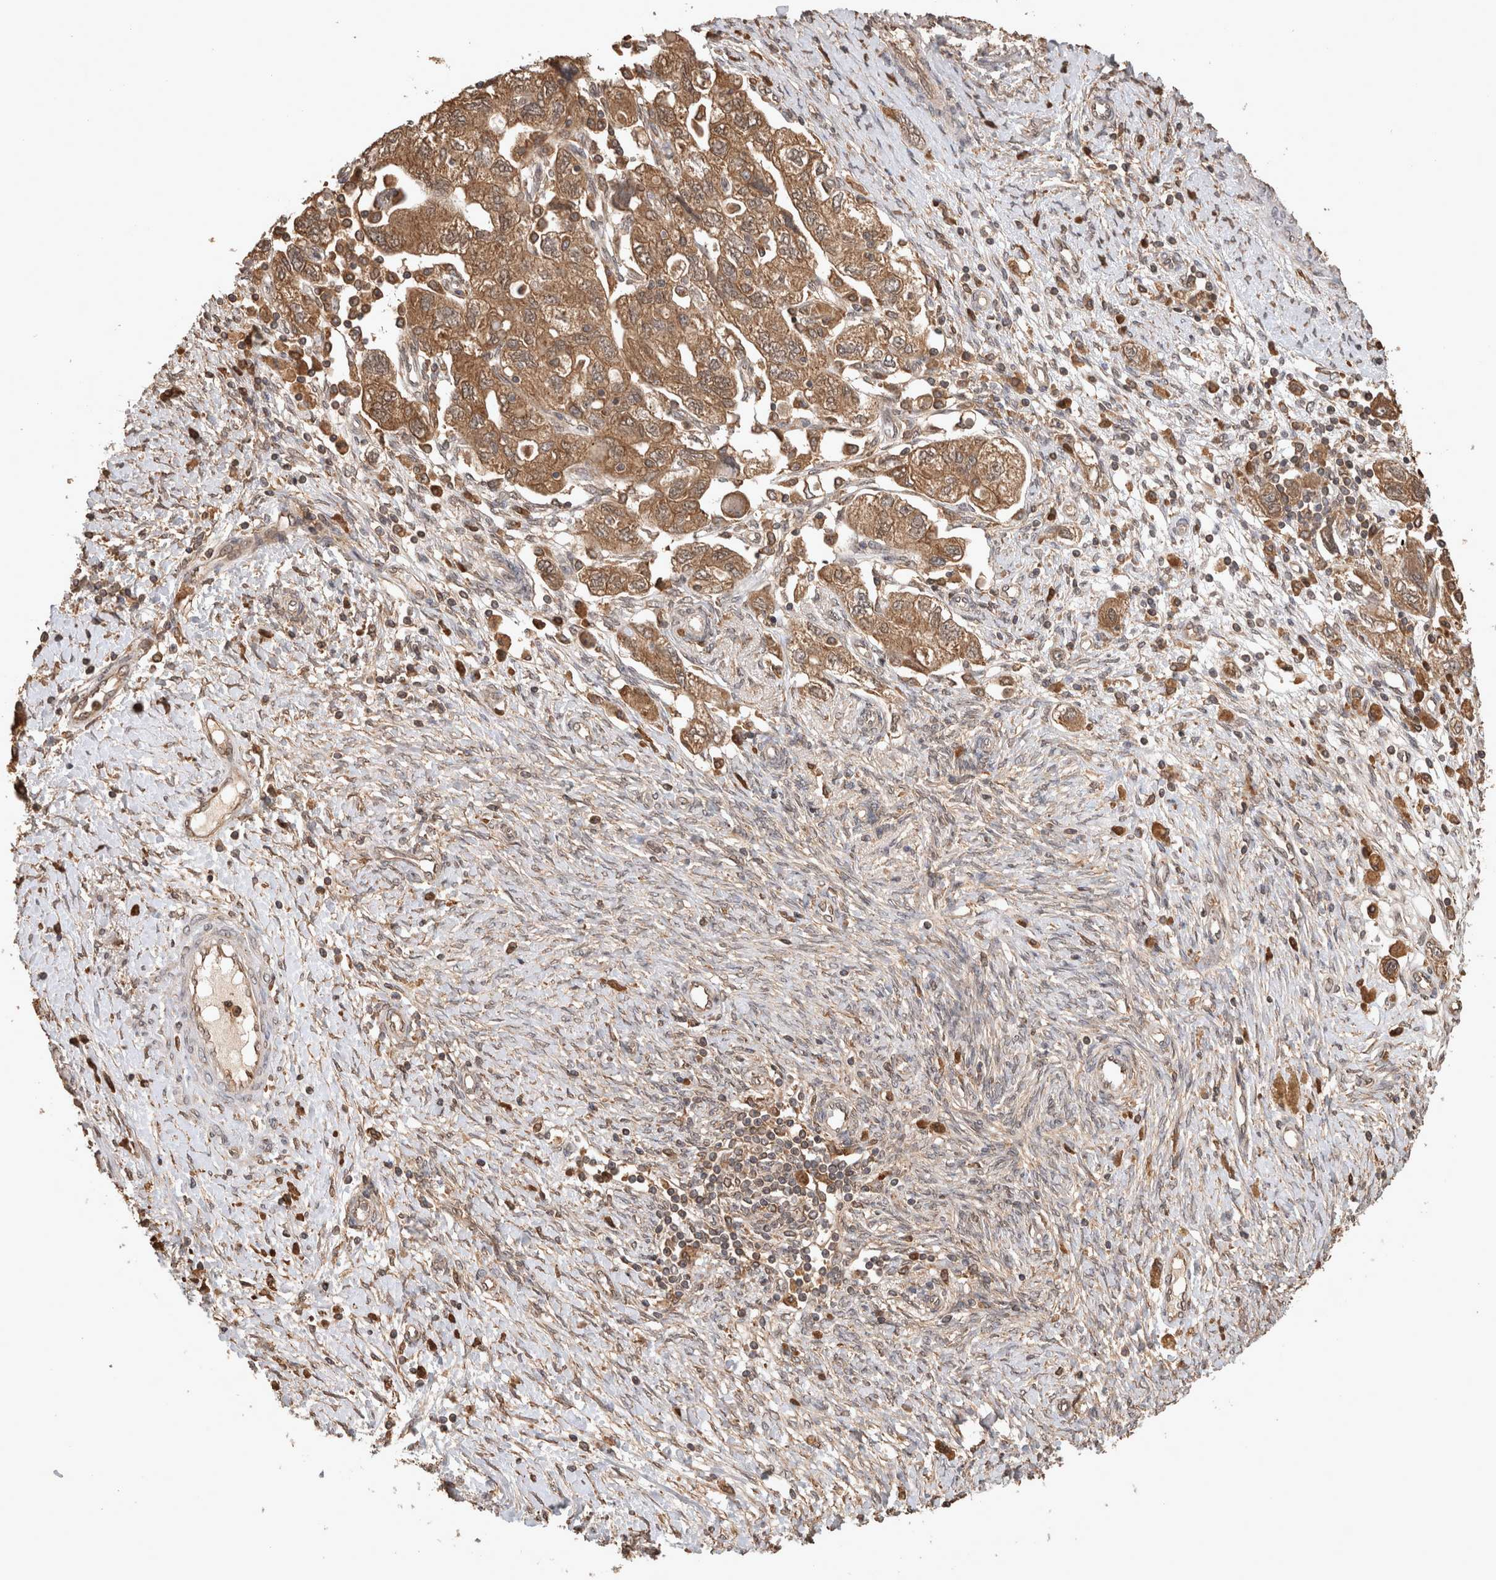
{"staining": {"intensity": "moderate", "quantity": ">75%", "location": "cytoplasmic/membranous"}, "tissue": "ovarian cancer", "cell_type": "Tumor cells", "image_type": "cancer", "snomed": [{"axis": "morphology", "description": "Carcinoma, NOS"}, {"axis": "morphology", "description": "Cystadenocarcinoma, serous, NOS"}, {"axis": "topography", "description": "Ovary"}], "caption": "The image shows staining of ovarian cancer (carcinoma), revealing moderate cytoplasmic/membranous protein staining (brown color) within tumor cells.", "gene": "OTUD7B", "patient": {"sex": "female", "age": 69}}